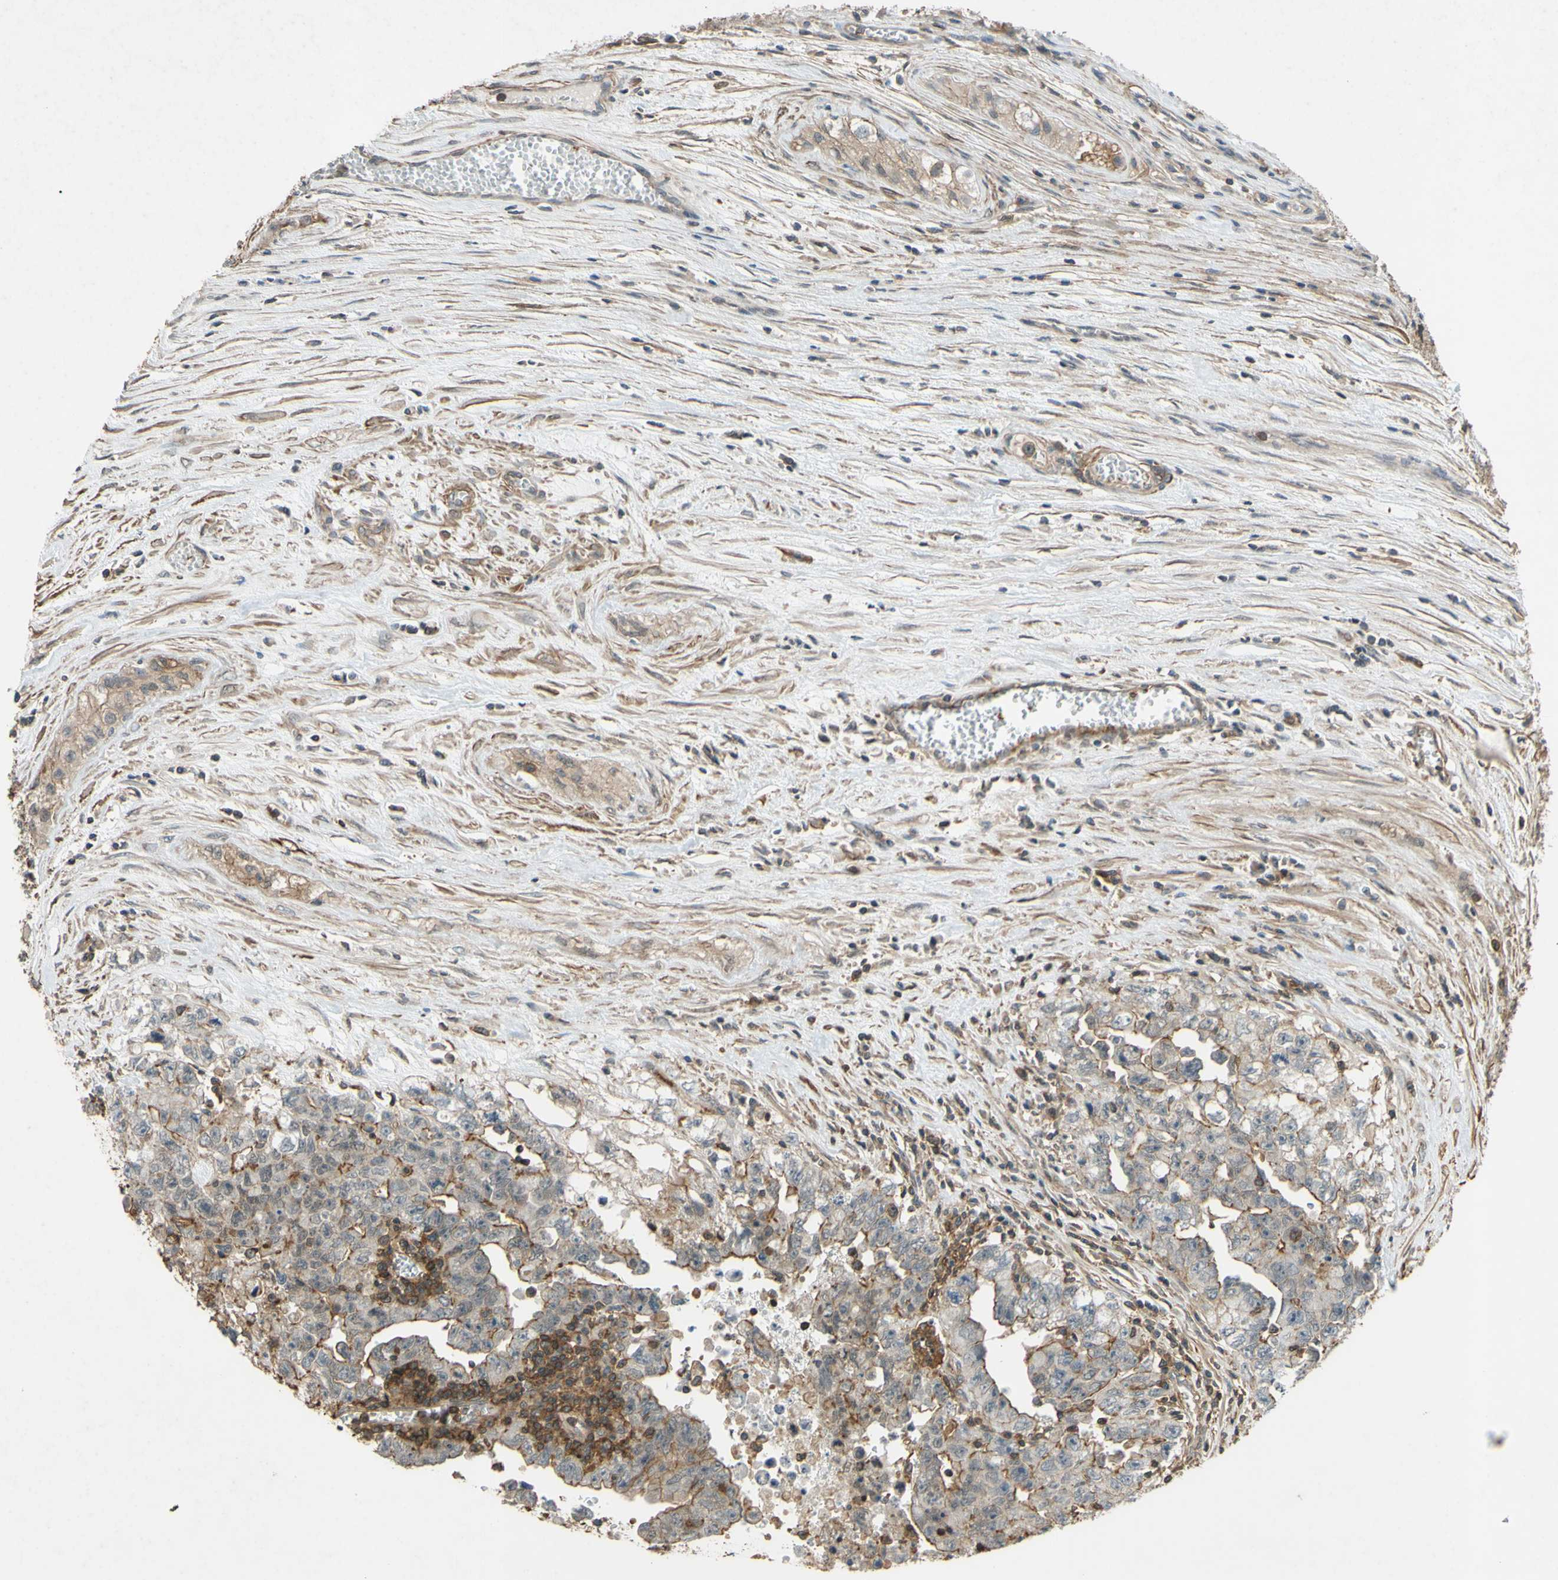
{"staining": {"intensity": "moderate", "quantity": "25%-75%", "location": "cytoplasmic/membranous"}, "tissue": "testis cancer", "cell_type": "Tumor cells", "image_type": "cancer", "snomed": [{"axis": "morphology", "description": "Carcinoma, Embryonal, NOS"}, {"axis": "topography", "description": "Testis"}], "caption": "The immunohistochemical stain labels moderate cytoplasmic/membranous staining in tumor cells of embryonal carcinoma (testis) tissue.", "gene": "ADD3", "patient": {"sex": "male", "age": 28}}